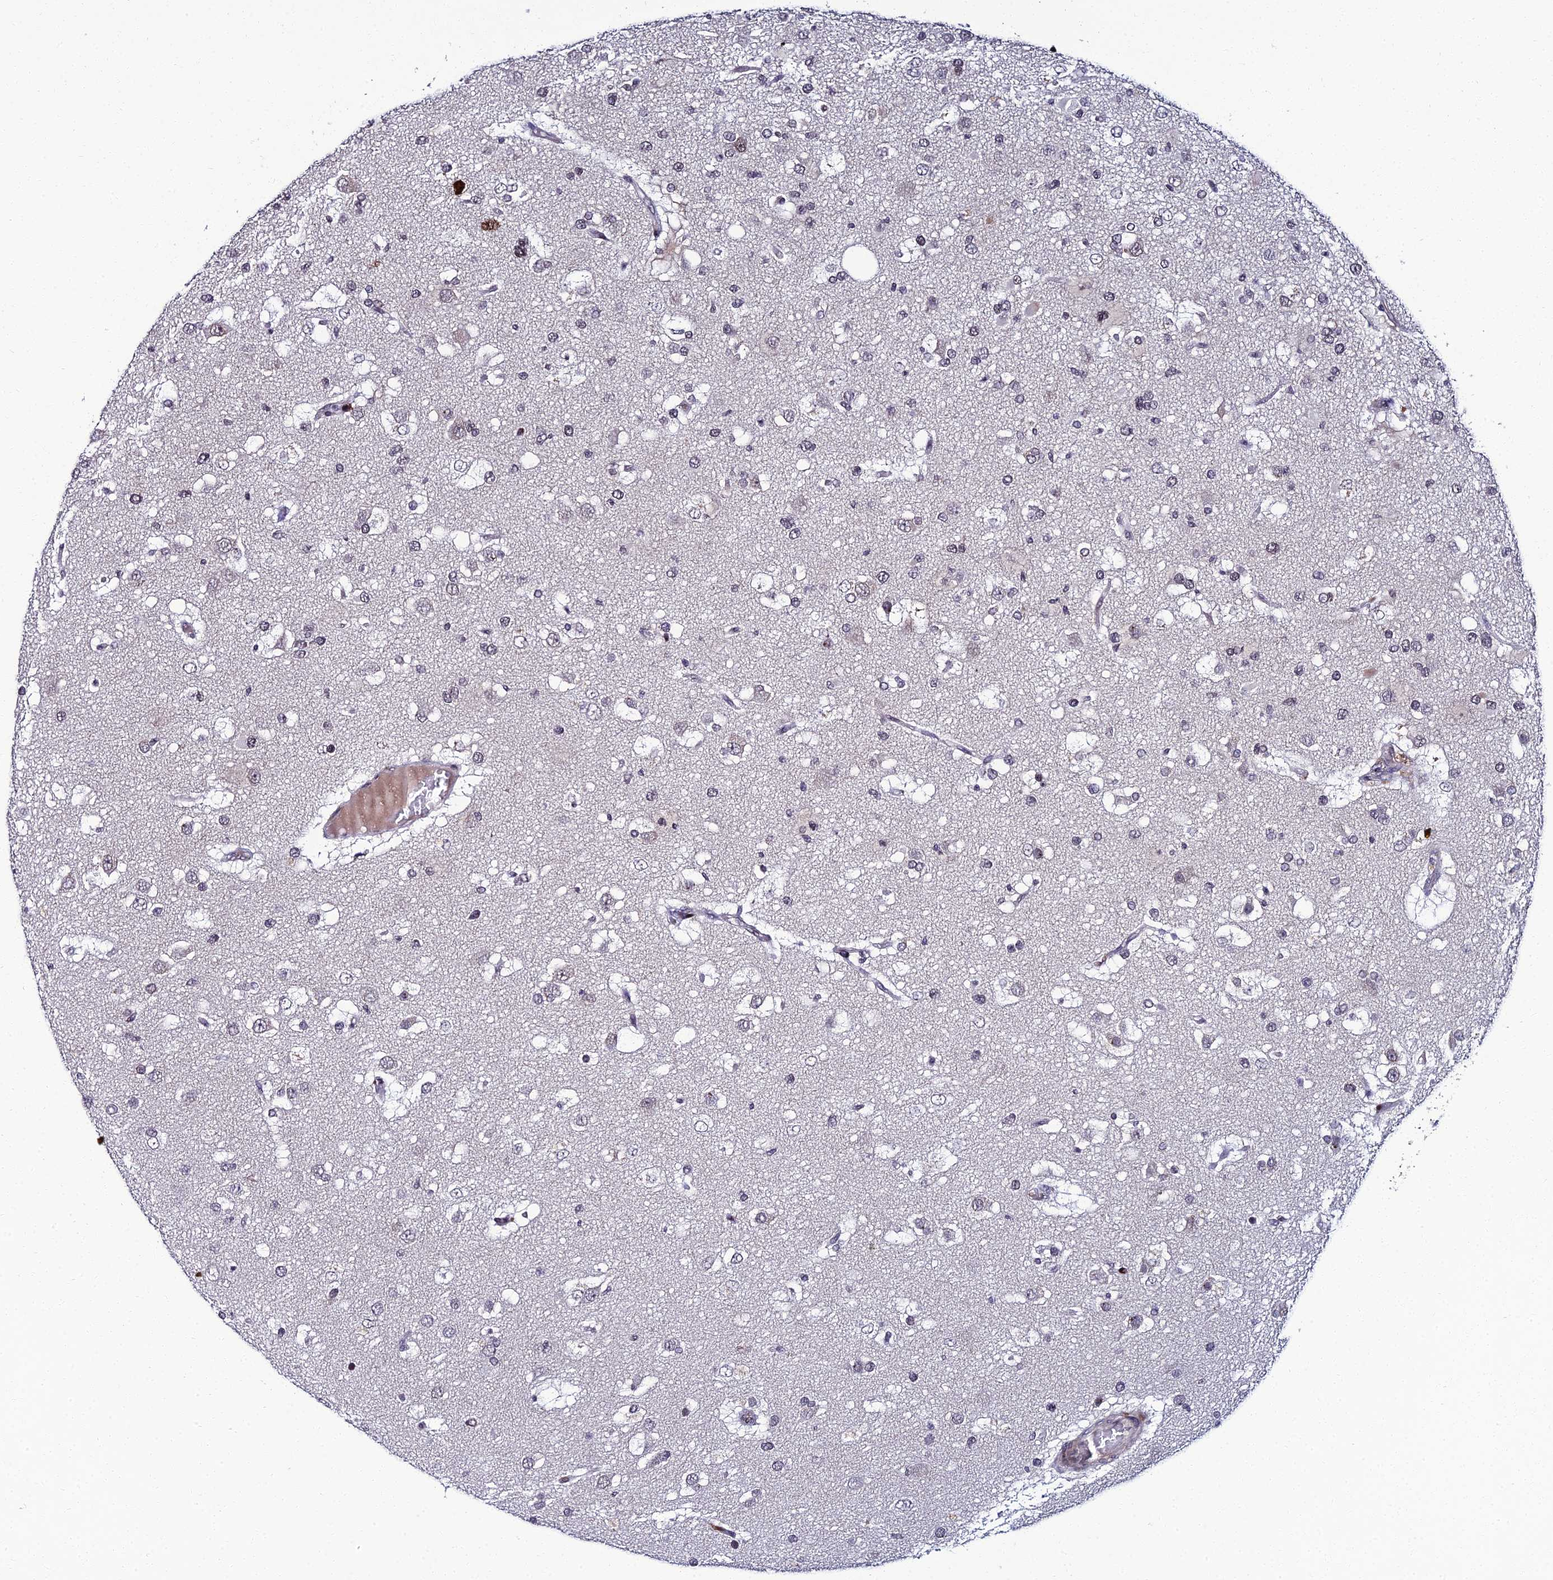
{"staining": {"intensity": "negative", "quantity": "none", "location": "none"}, "tissue": "glioma", "cell_type": "Tumor cells", "image_type": "cancer", "snomed": [{"axis": "morphology", "description": "Glioma, malignant, High grade"}, {"axis": "topography", "description": "Brain"}], "caption": "A micrograph of glioma stained for a protein demonstrates no brown staining in tumor cells. Brightfield microscopy of immunohistochemistry stained with DAB (3,3'-diaminobenzidine) (brown) and hematoxylin (blue), captured at high magnification.", "gene": "TAF9B", "patient": {"sex": "male", "age": 53}}